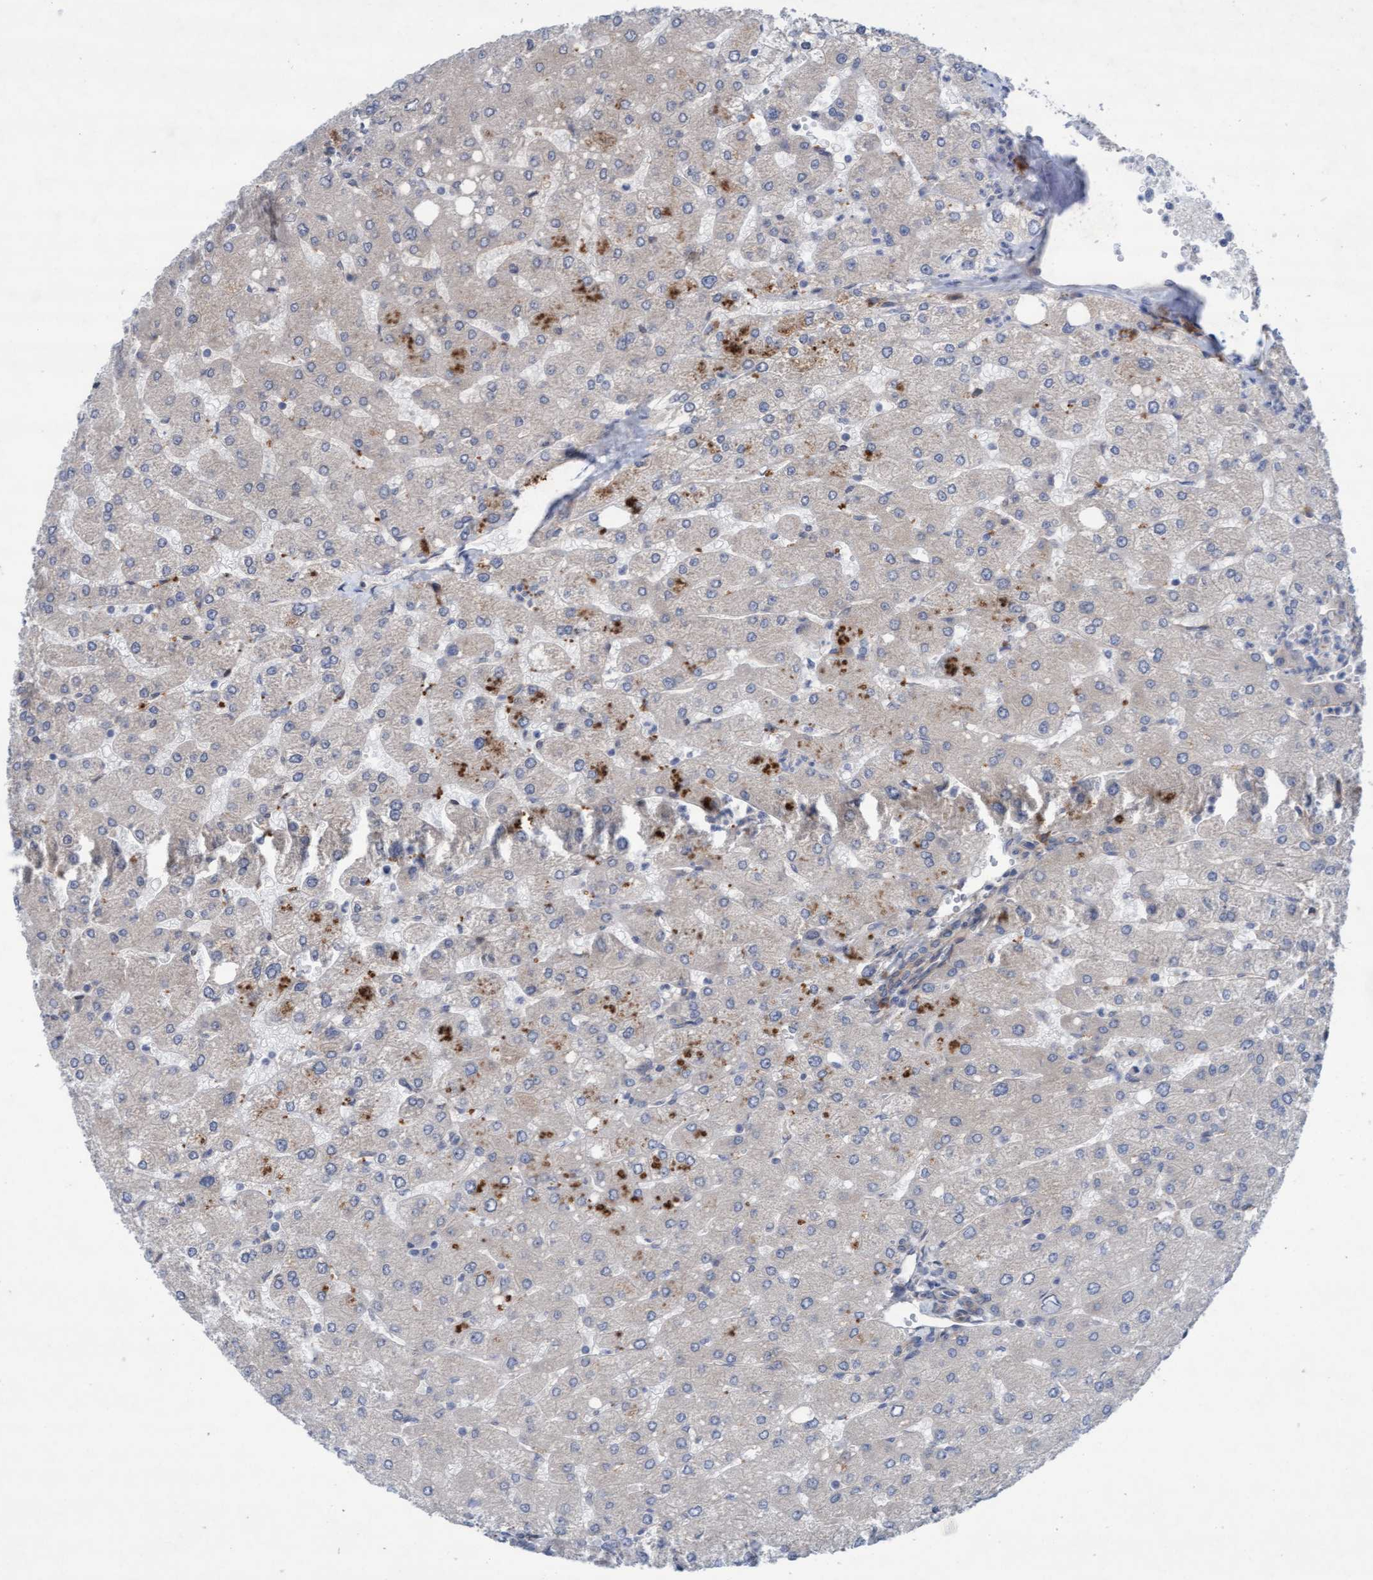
{"staining": {"intensity": "weak", "quantity": ">75%", "location": "cytoplasmic/membranous"}, "tissue": "liver", "cell_type": "Cholangiocytes", "image_type": "normal", "snomed": [{"axis": "morphology", "description": "Normal tissue, NOS"}, {"axis": "topography", "description": "Liver"}], "caption": "This is an image of IHC staining of unremarkable liver, which shows weak staining in the cytoplasmic/membranous of cholangiocytes.", "gene": "PLCD1", "patient": {"sex": "male", "age": 55}}